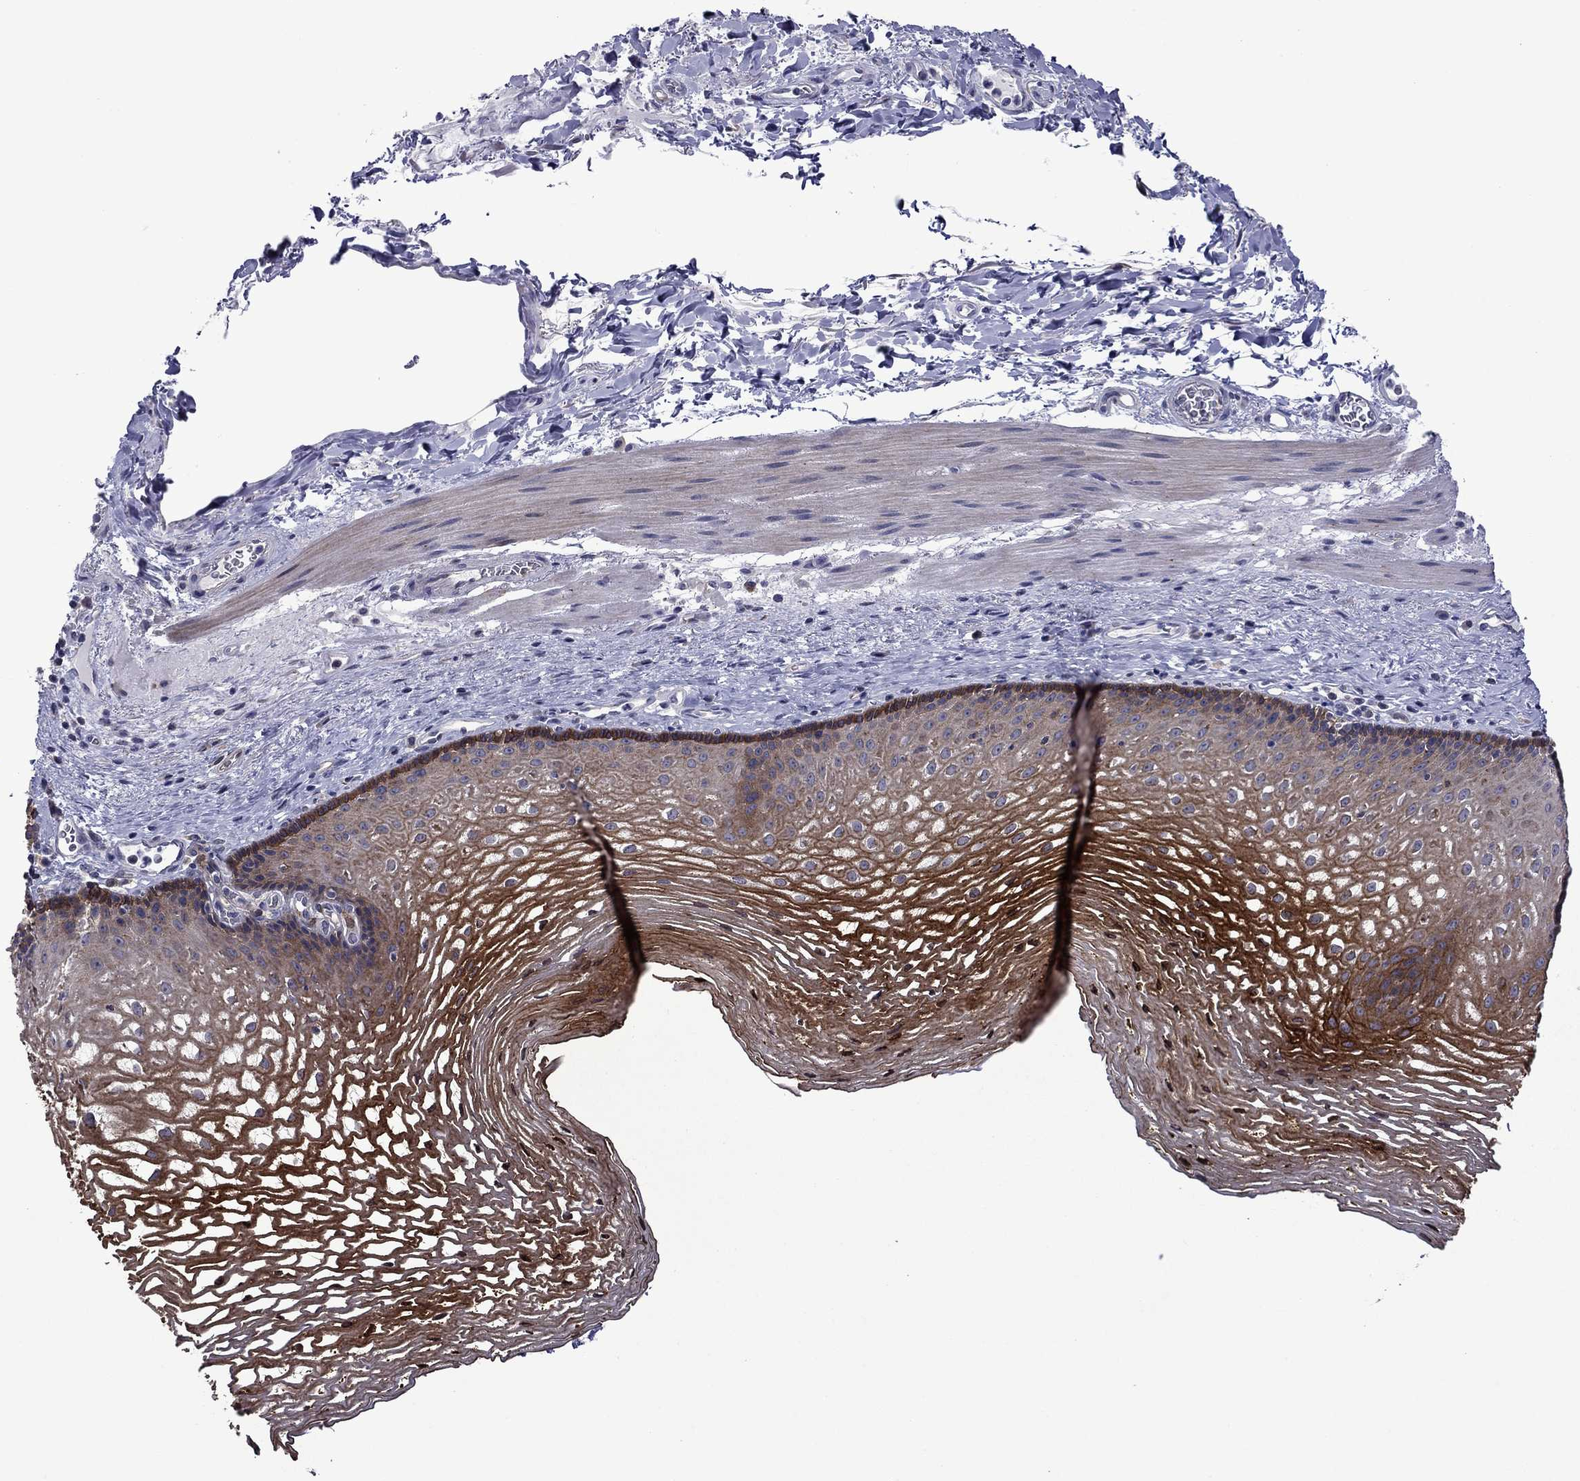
{"staining": {"intensity": "strong", "quantity": "25%-75%", "location": "cytoplasmic/membranous"}, "tissue": "esophagus", "cell_type": "Squamous epithelial cells", "image_type": "normal", "snomed": [{"axis": "morphology", "description": "Normal tissue, NOS"}, {"axis": "topography", "description": "Esophagus"}], "caption": "Benign esophagus displays strong cytoplasmic/membranous expression in approximately 25%-75% of squamous epithelial cells, visualized by immunohistochemistry. (Stains: DAB in brown, nuclei in blue, Microscopy: brightfield microscopy at high magnification).", "gene": "LMO7", "patient": {"sex": "male", "age": 76}}